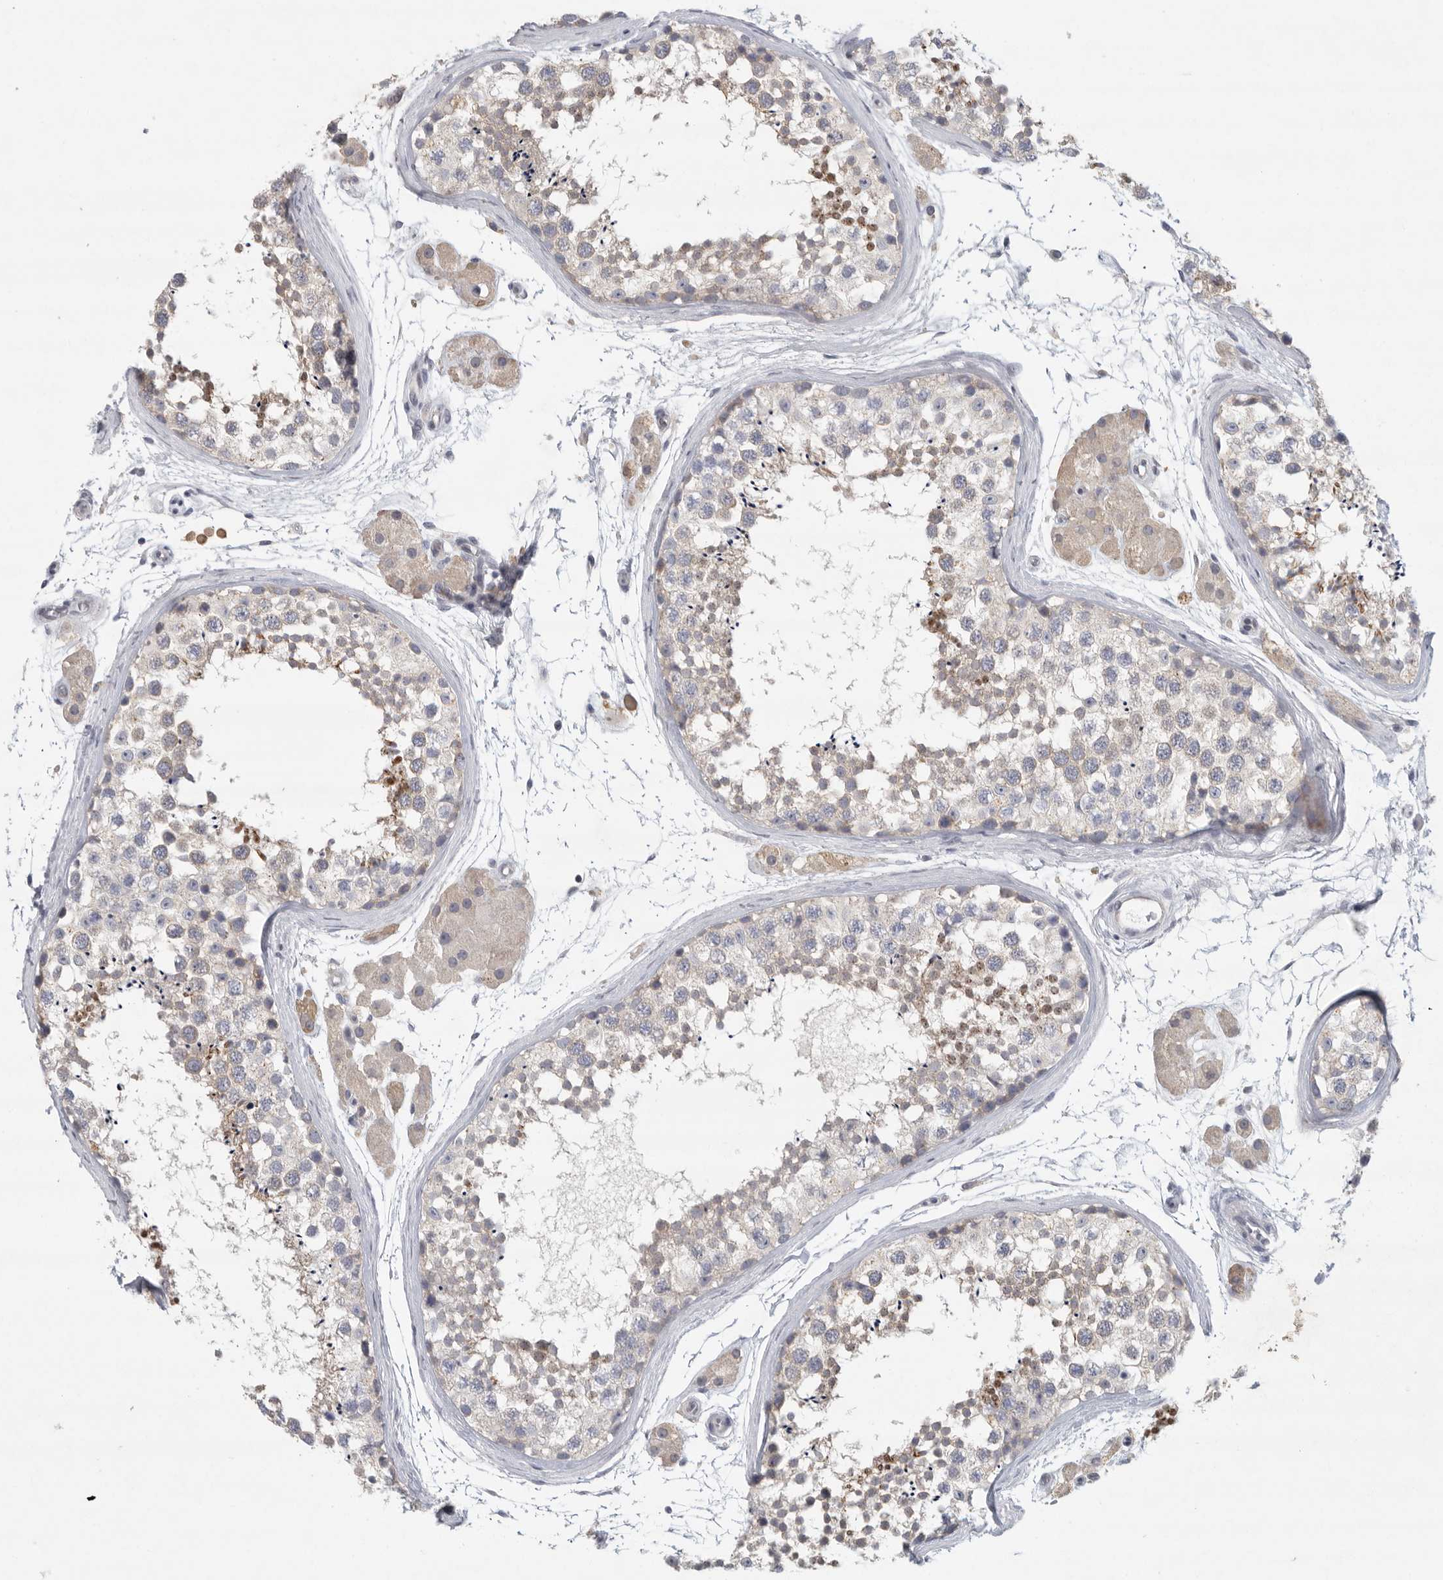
{"staining": {"intensity": "weak", "quantity": "<25%", "location": "cytoplasmic/membranous"}, "tissue": "testis", "cell_type": "Cells in seminiferous ducts", "image_type": "normal", "snomed": [{"axis": "morphology", "description": "Normal tissue, NOS"}, {"axis": "topography", "description": "Testis"}], "caption": "The micrograph reveals no significant staining in cells in seminiferous ducts of testis. (Immunohistochemistry, brightfield microscopy, high magnification).", "gene": "TMEM69", "patient": {"sex": "male", "age": 56}}